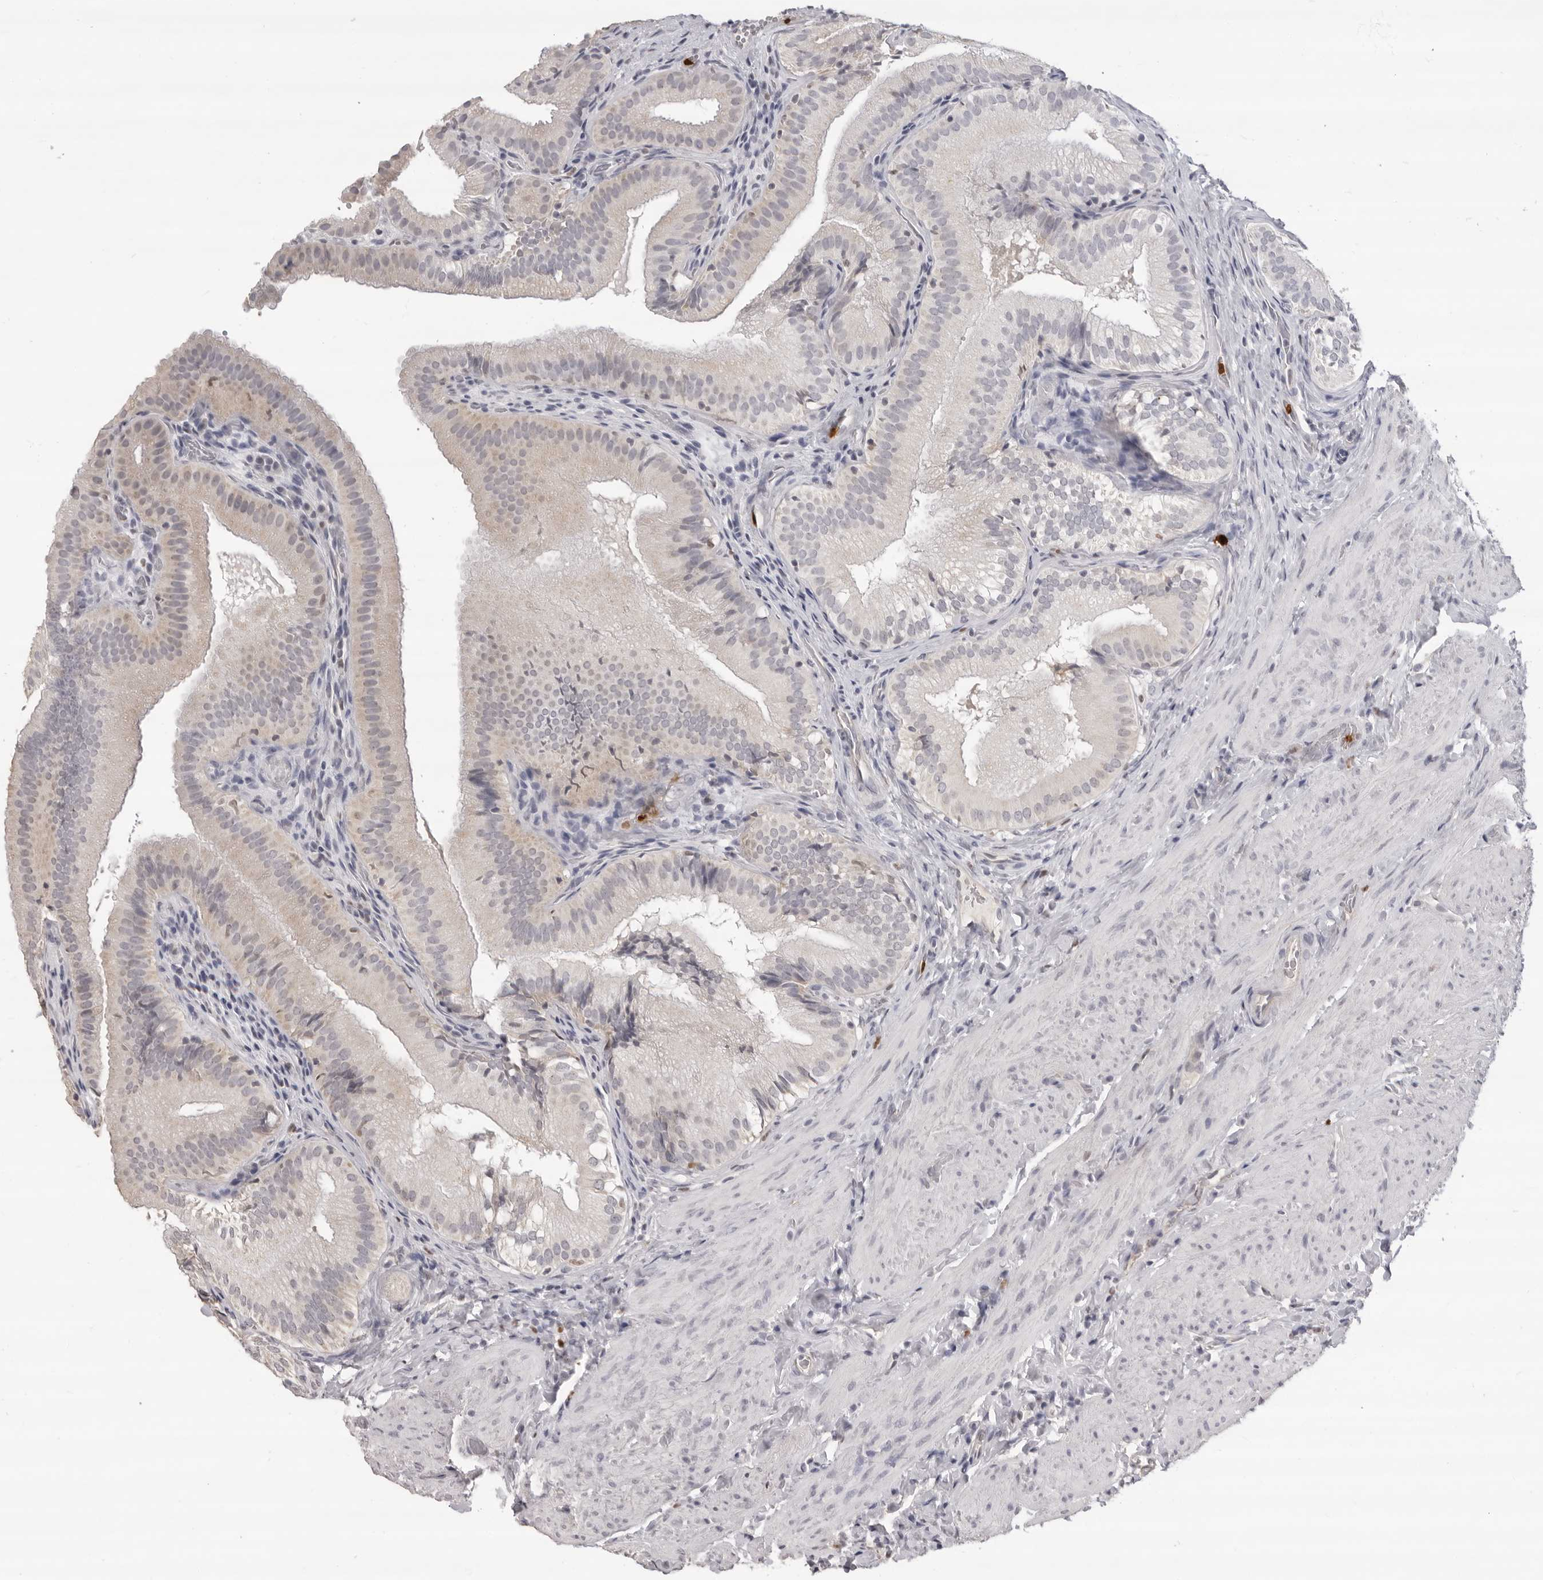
{"staining": {"intensity": "negative", "quantity": "none", "location": "none"}, "tissue": "gallbladder", "cell_type": "Glandular cells", "image_type": "normal", "snomed": [{"axis": "morphology", "description": "Normal tissue, NOS"}, {"axis": "topography", "description": "Gallbladder"}], "caption": "Glandular cells show no significant protein positivity in benign gallbladder. (Brightfield microscopy of DAB (3,3'-diaminobenzidine) immunohistochemistry (IHC) at high magnification).", "gene": "IL31", "patient": {"sex": "female", "age": 30}}